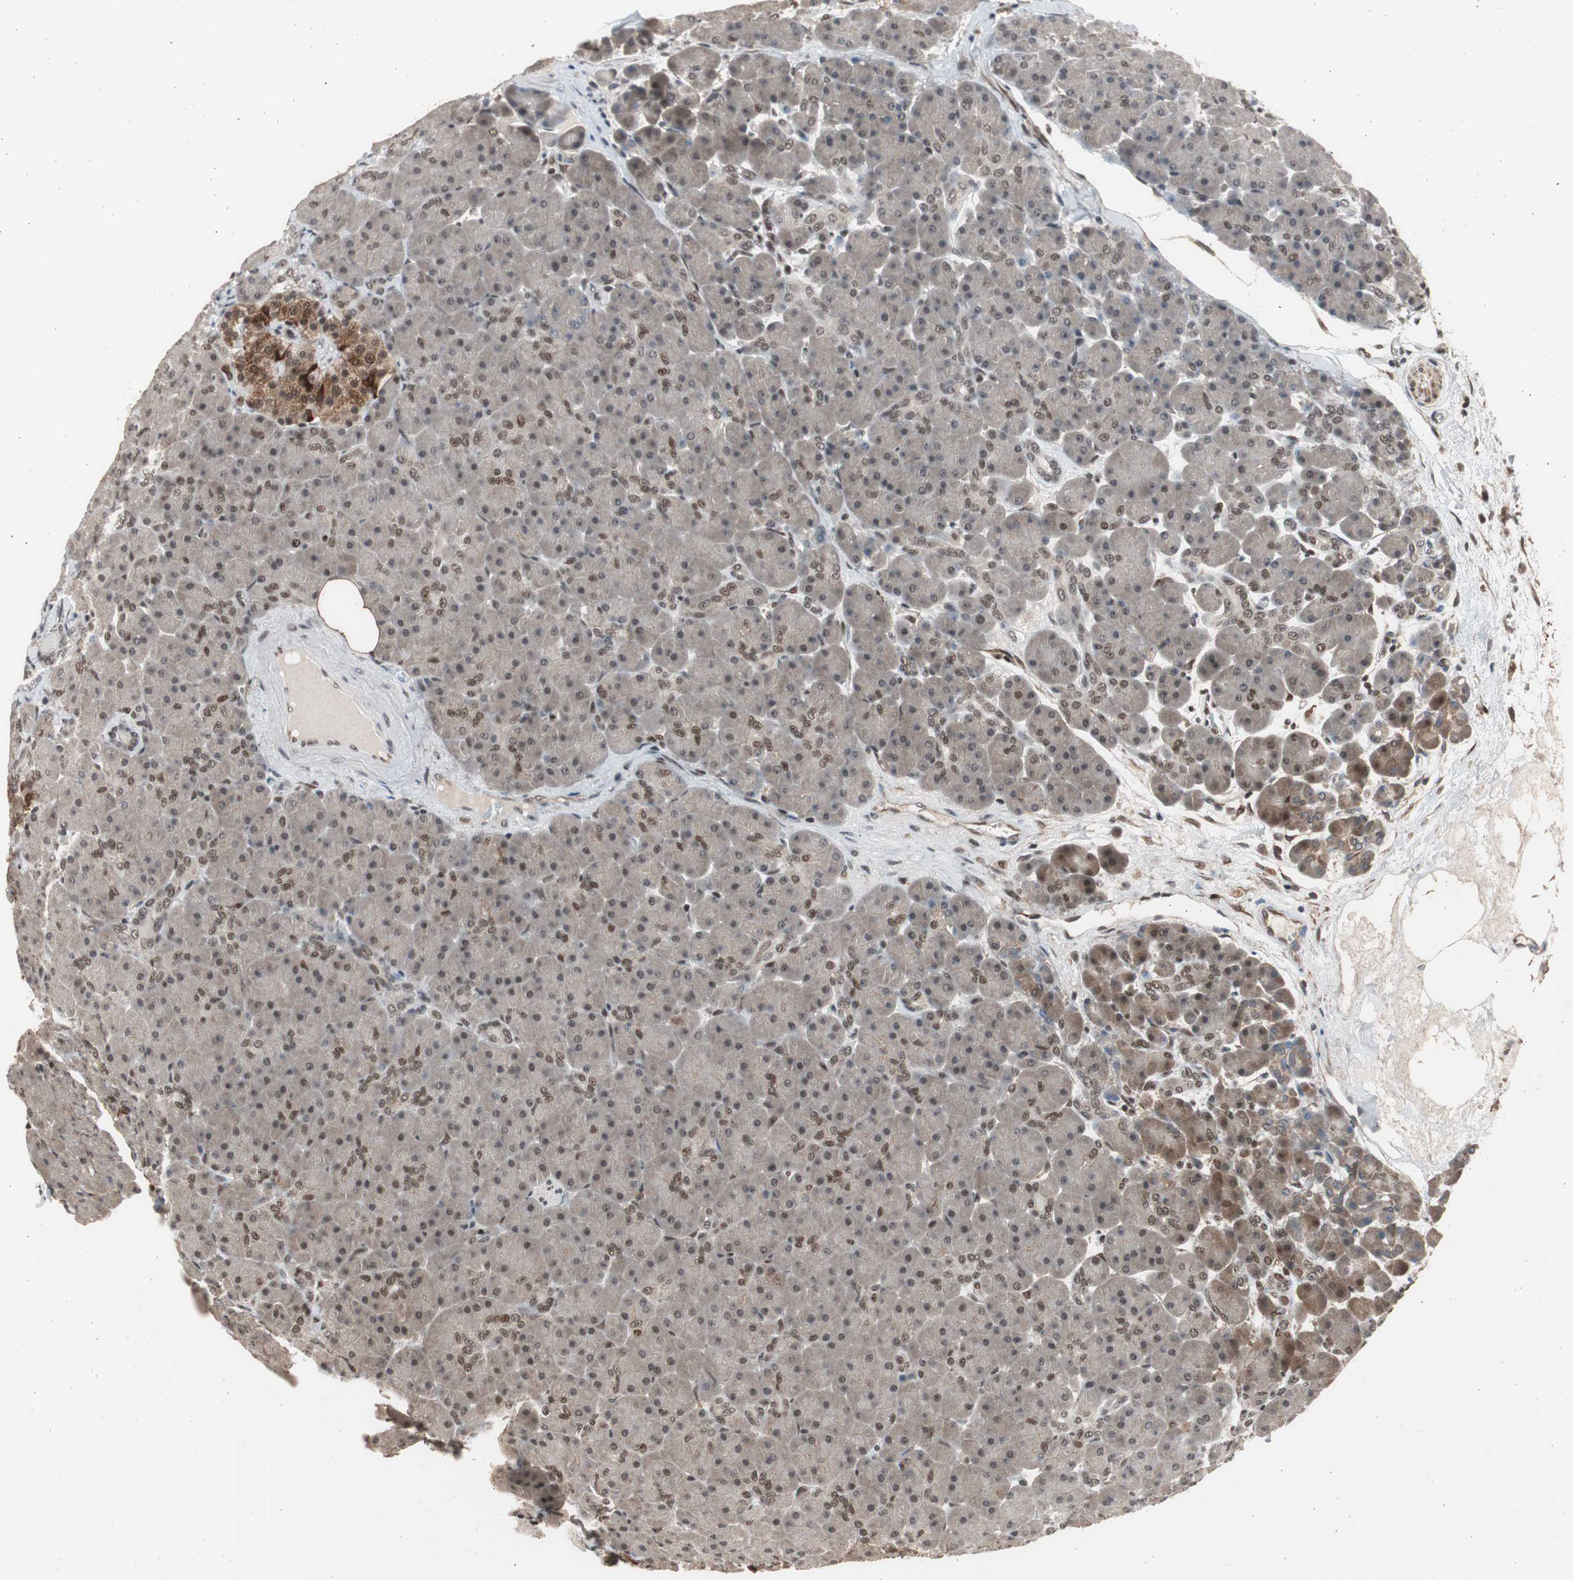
{"staining": {"intensity": "moderate", "quantity": "25%-75%", "location": "nuclear"}, "tissue": "pancreas", "cell_type": "Exocrine glandular cells", "image_type": "normal", "snomed": [{"axis": "morphology", "description": "Normal tissue, NOS"}, {"axis": "topography", "description": "Pancreas"}], "caption": "Moderate nuclear protein expression is present in approximately 25%-75% of exocrine glandular cells in pancreas.", "gene": "RPA1", "patient": {"sex": "male", "age": 66}}